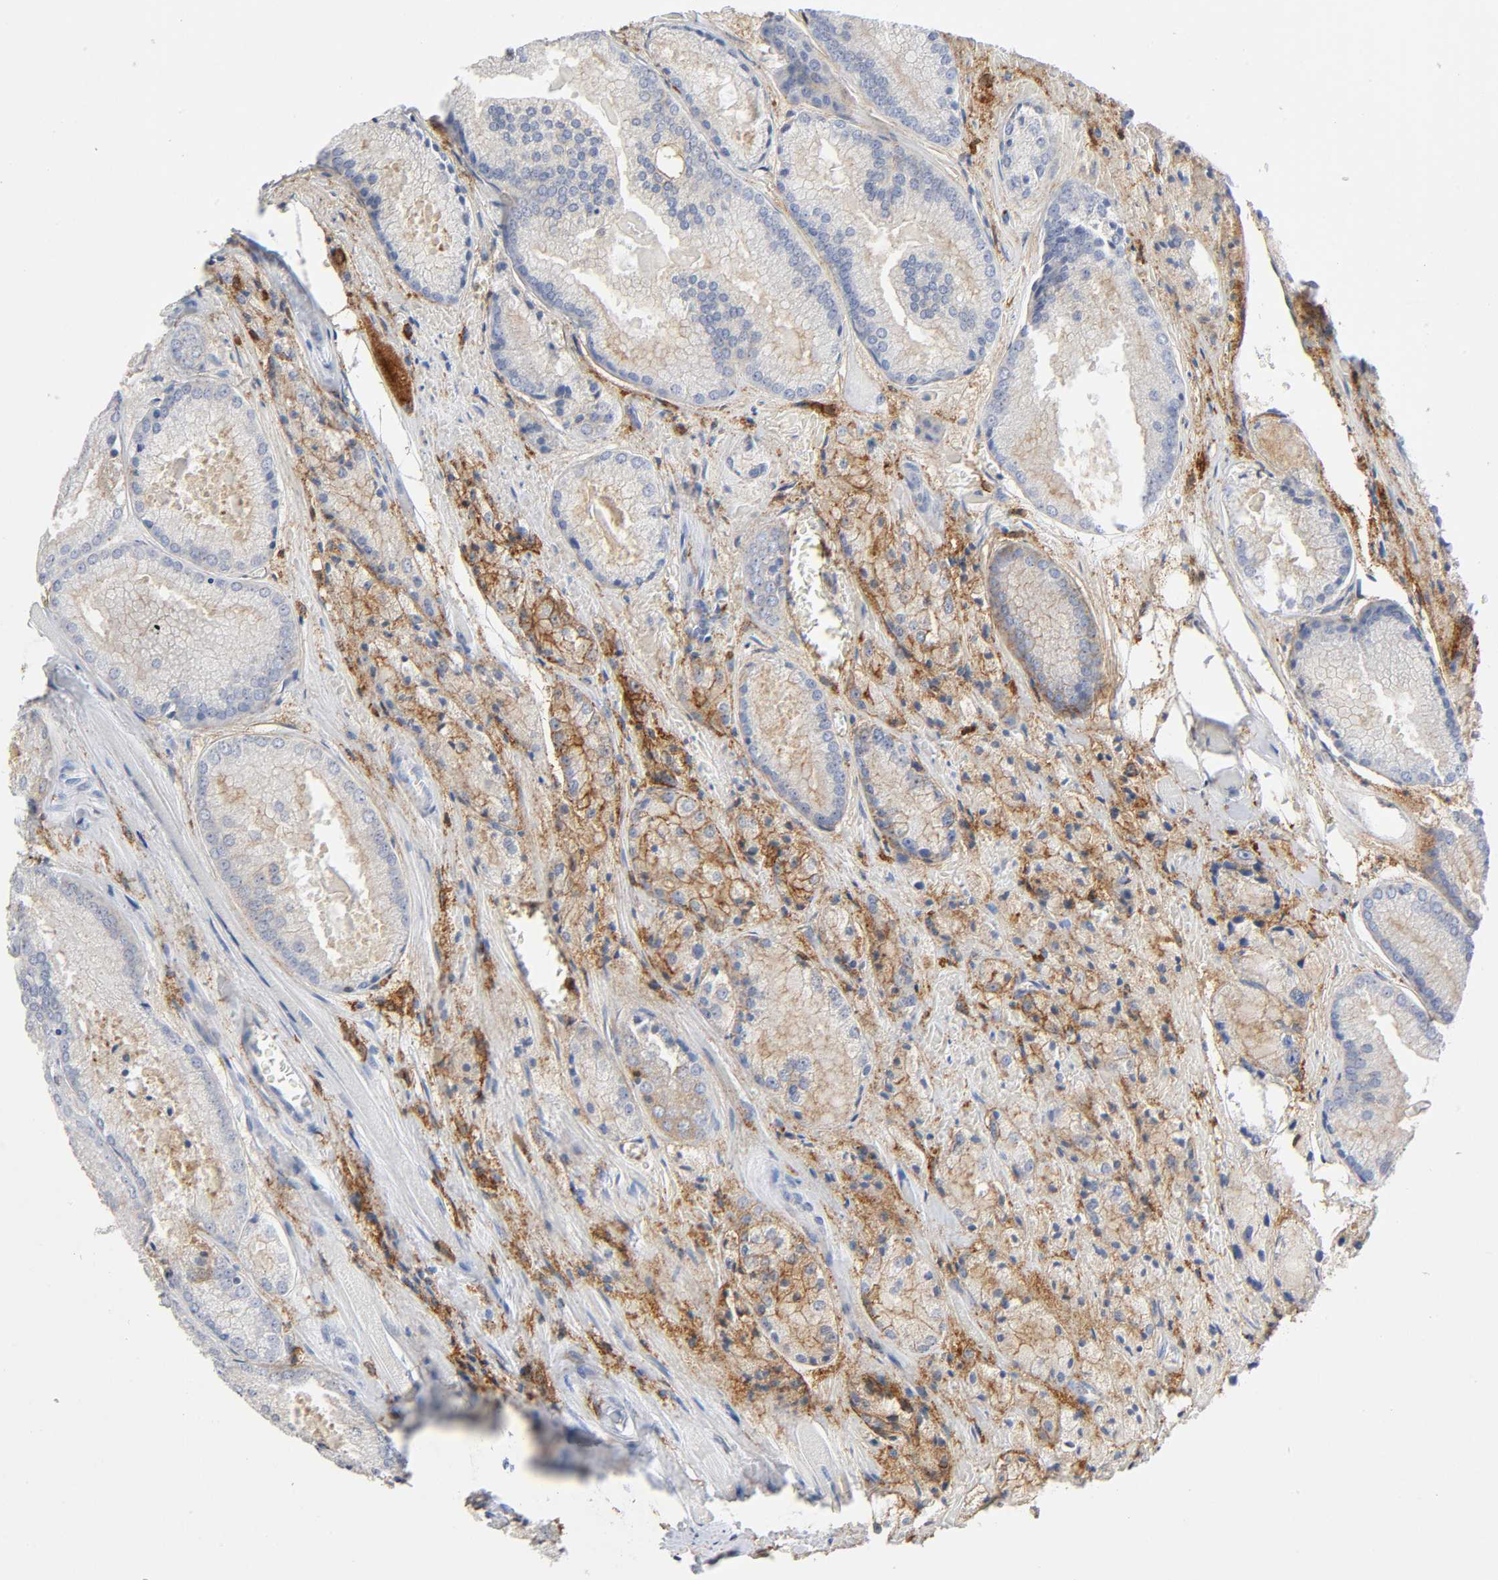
{"staining": {"intensity": "weak", "quantity": "<25%", "location": "cytoplasmic/membranous"}, "tissue": "prostate cancer", "cell_type": "Tumor cells", "image_type": "cancer", "snomed": [{"axis": "morphology", "description": "Adenocarcinoma, Low grade"}, {"axis": "topography", "description": "Prostate"}], "caption": "The micrograph displays no significant expression in tumor cells of prostate low-grade adenocarcinoma. Brightfield microscopy of immunohistochemistry (IHC) stained with DAB (brown) and hematoxylin (blue), captured at high magnification.", "gene": "LYN", "patient": {"sex": "male", "age": 64}}